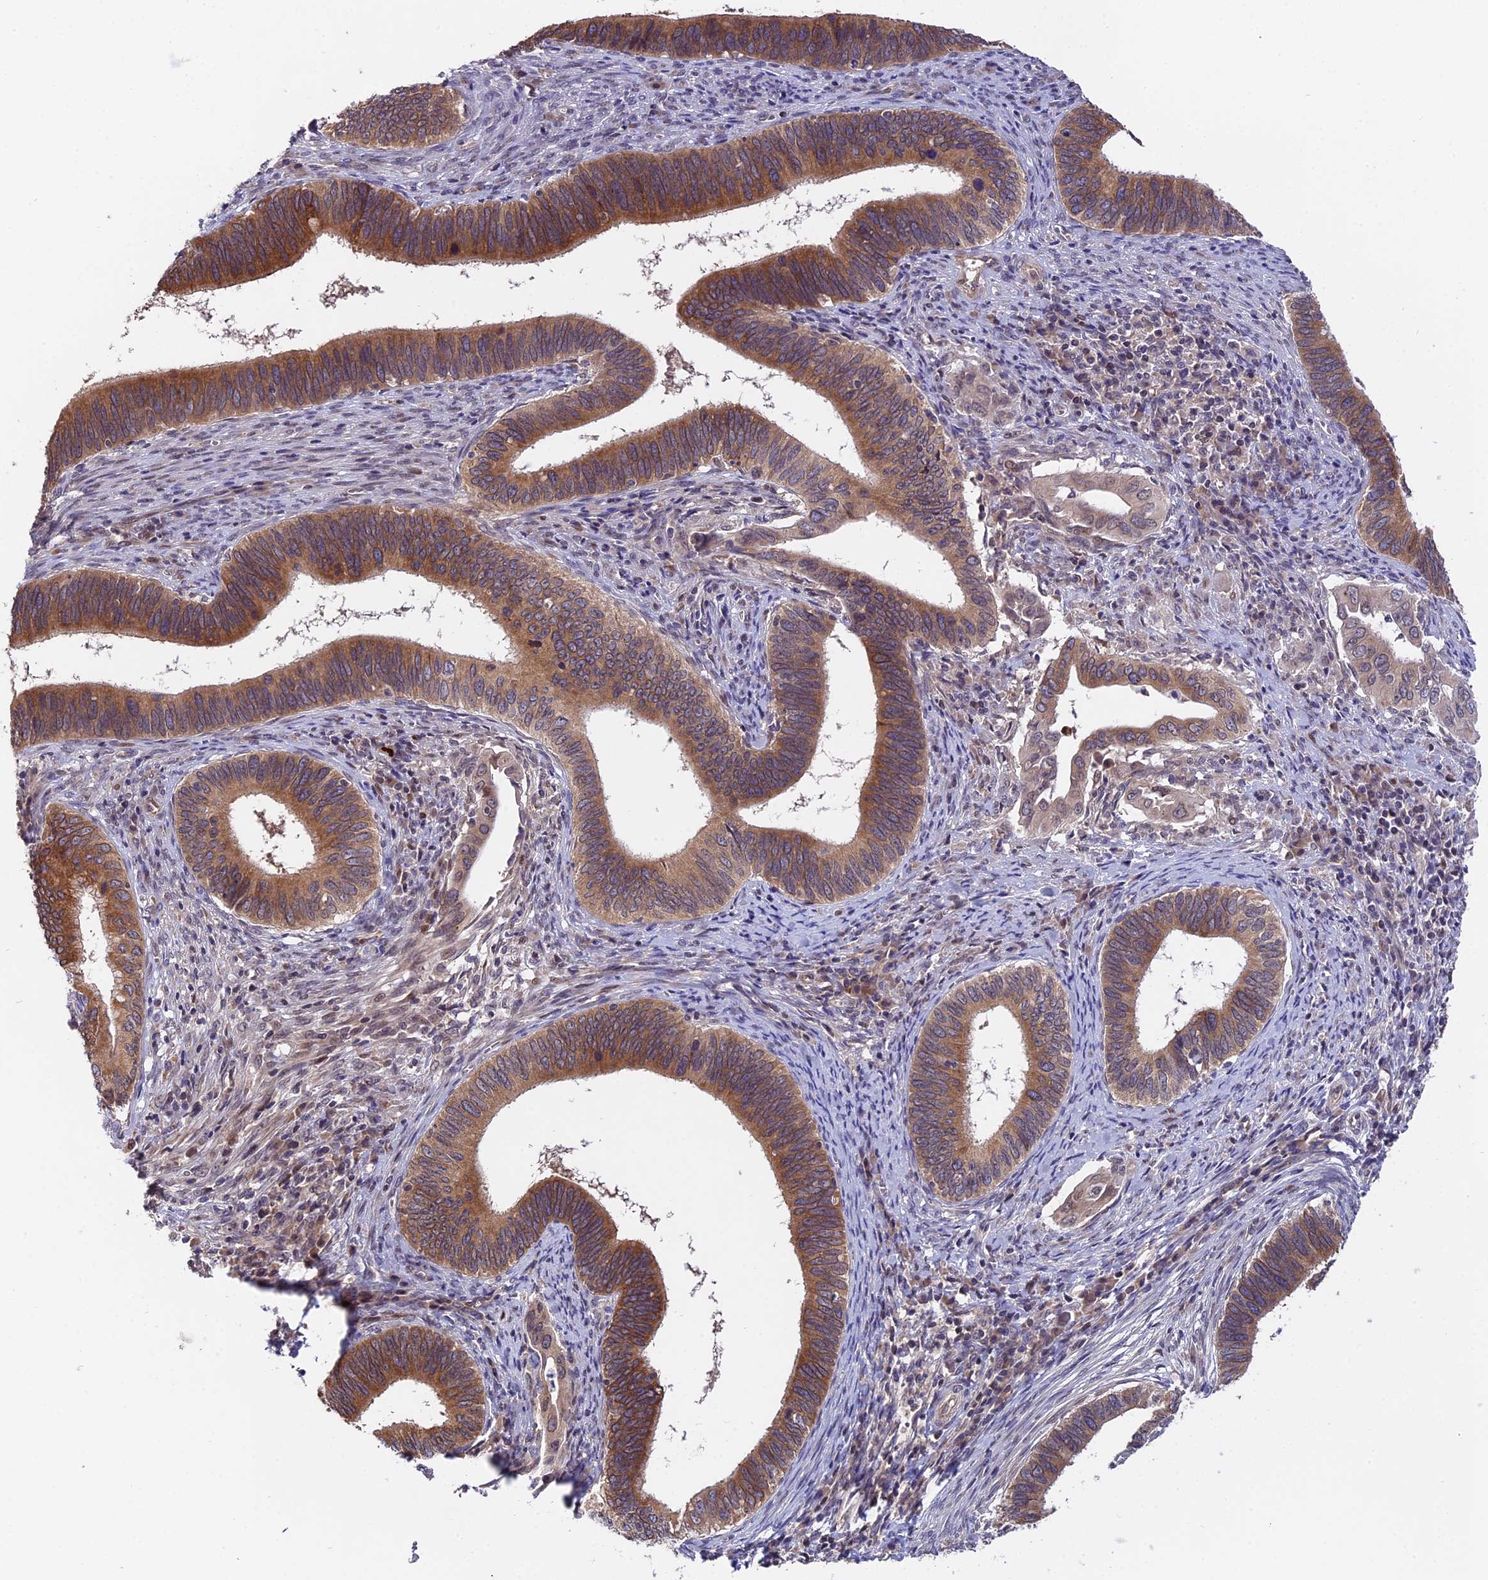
{"staining": {"intensity": "moderate", "quantity": ">75%", "location": "cytoplasmic/membranous"}, "tissue": "cervical cancer", "cell_type": "Tumor cells", "image_type": "cancer", "snomed": [{"axis": "morphology", "description": "Adenocarcinoma, NOS"}, {"axis": "topography", "description": "Cervix"}], "caption": "The image reveals a brown stain indicating the presence of a protein in the cytoplasmic/membranous of tumor cells in cervical adenocarcinoma.", "gene": "TRMT1", "patient": {"sex": "female", "age": 42}}